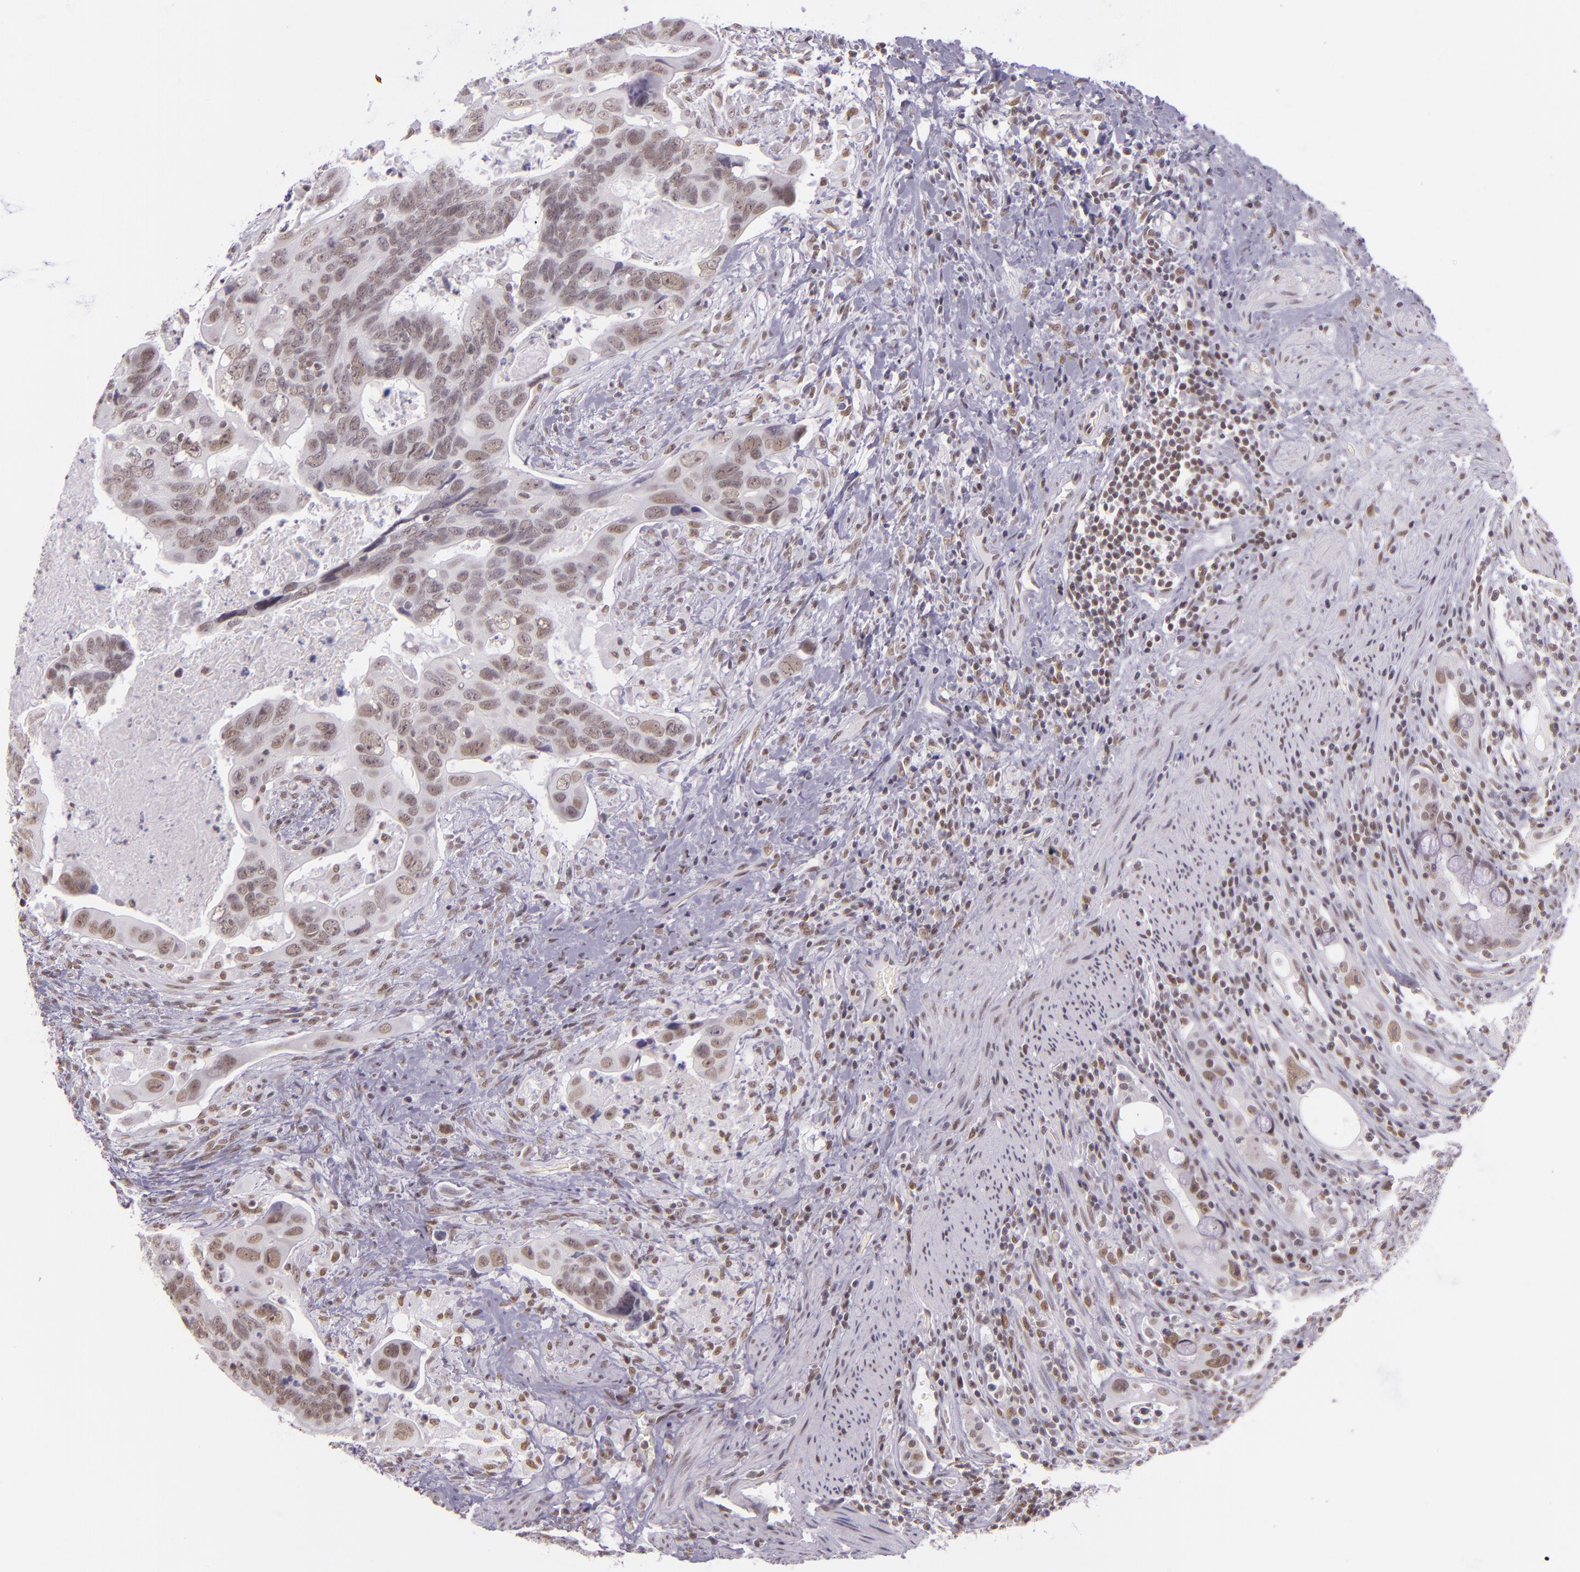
{"staining": {"intensity": "weak", "quantity": ">75%", "location": "nuclear"}, "tissue": "colorectal cancer", "cell_type": "Tumor cells", "image_type": "cancer", "snomed": [{"axis": "morphology", "description": "Adenocarcinoma, NOS"}, {"axis": "topography", "description": "Rectum"}], "caption": "IHC staining of colorectal cancer (adenocarcinoma), which exhibits low levels of weak nuclear expression in approximately >75% of tumor cells indicating weak nuclear protein staining. The staining was performed using DAB (3,3'-diaminobenzidine) (brown) for protein detection and nuclei were counterstained in hematoxylin (blue).", "gene": "USF1", "patient": {"sex": "male", "age": 53}}